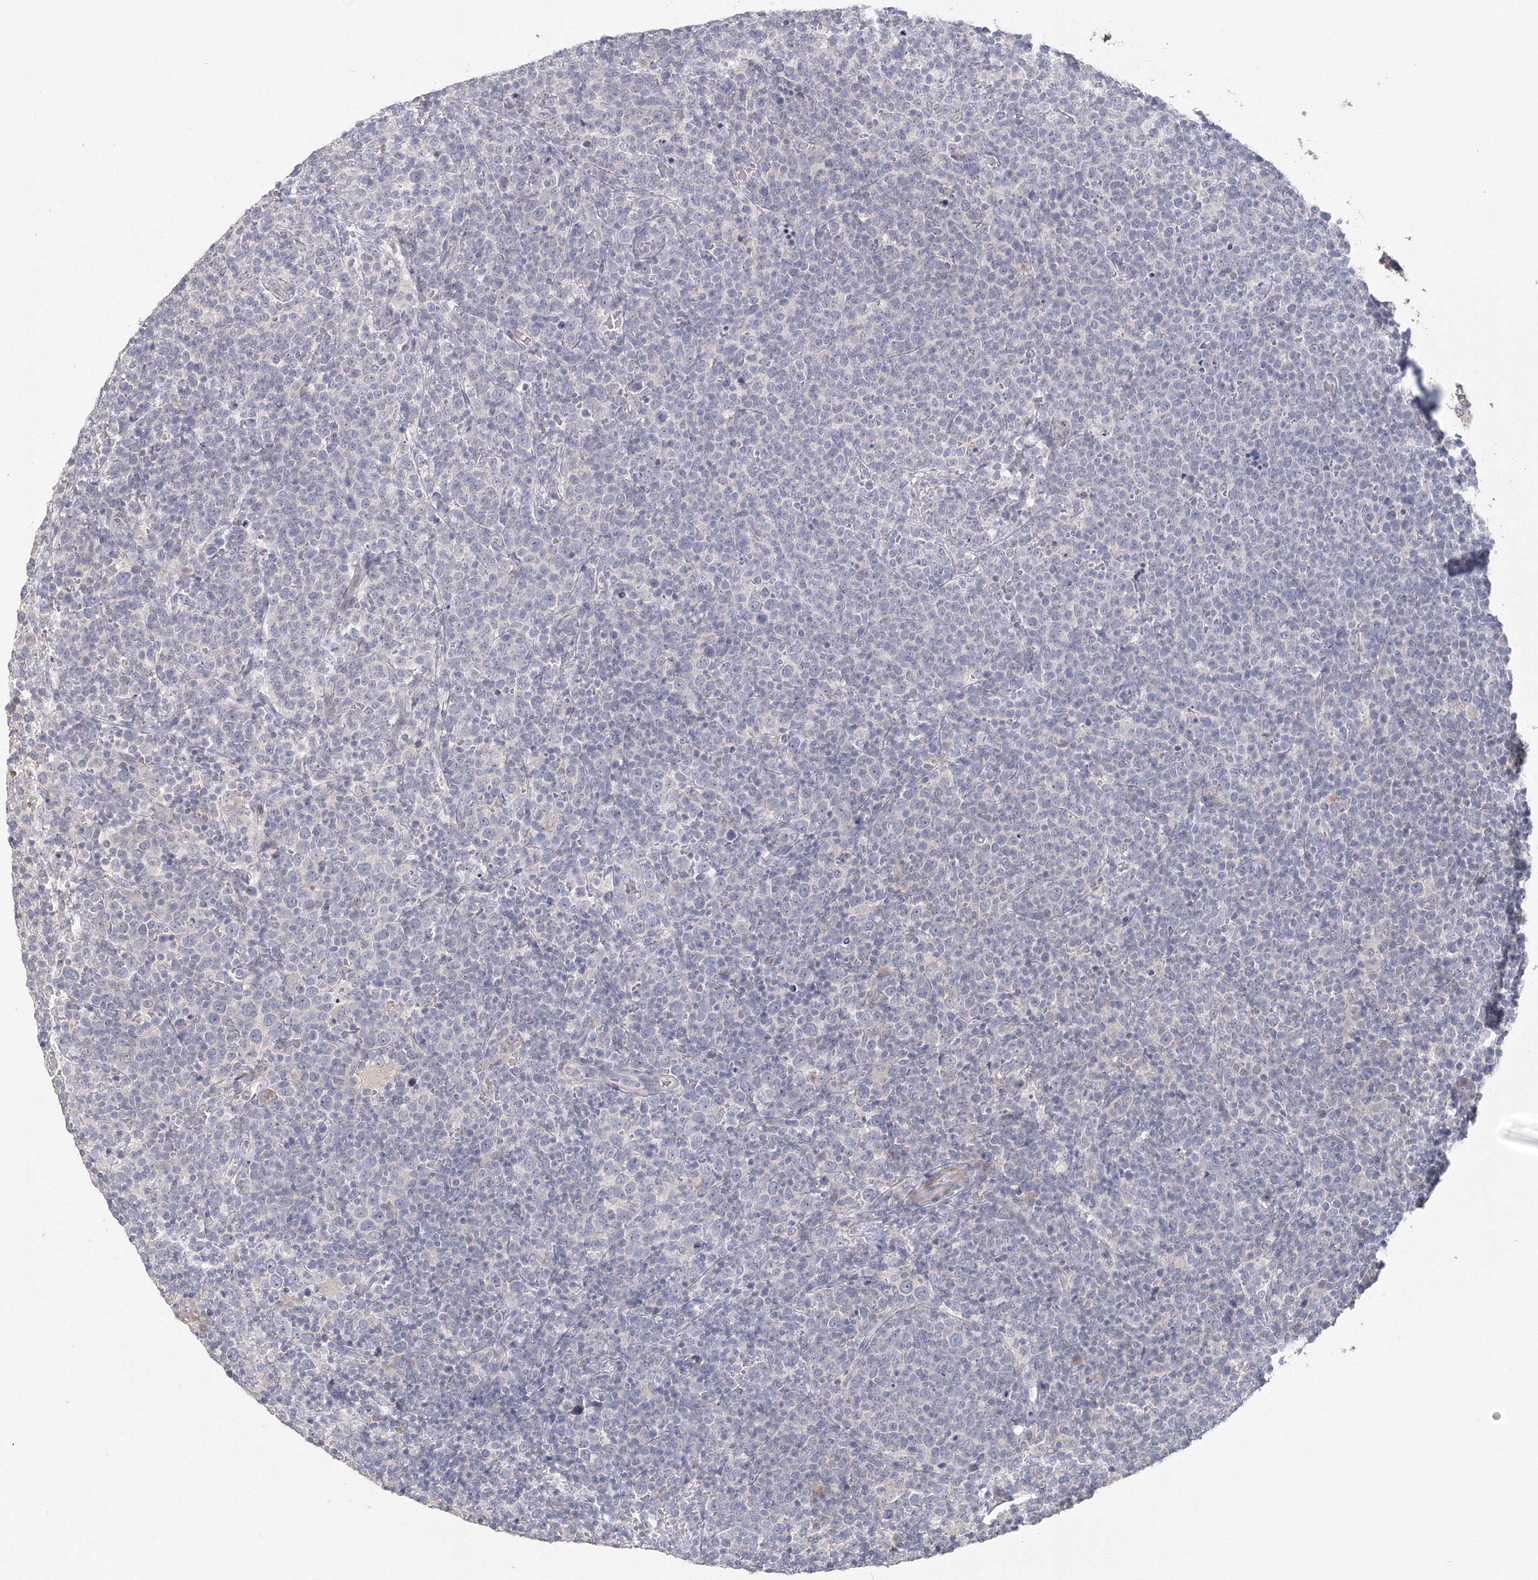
{"staining": {"intensity": "negative", "quantity": "none", "location": "none"}, "tissue": "lymphoma", "cell_type": "Tumor cells", "image_type": "cancer", "snomed": [{"axis": "morphology", "description": "Malignant lymphoma, non-Hodgkin's type, High grade"}, {"axis": "topography", "description": "Lymph node"}], "caption": "Immunohistochemical staining of human lymphoma reveals no significant expression in tumor cells.", "gene": "TACC2", "patient": {"sex": "male", "age": 61}}